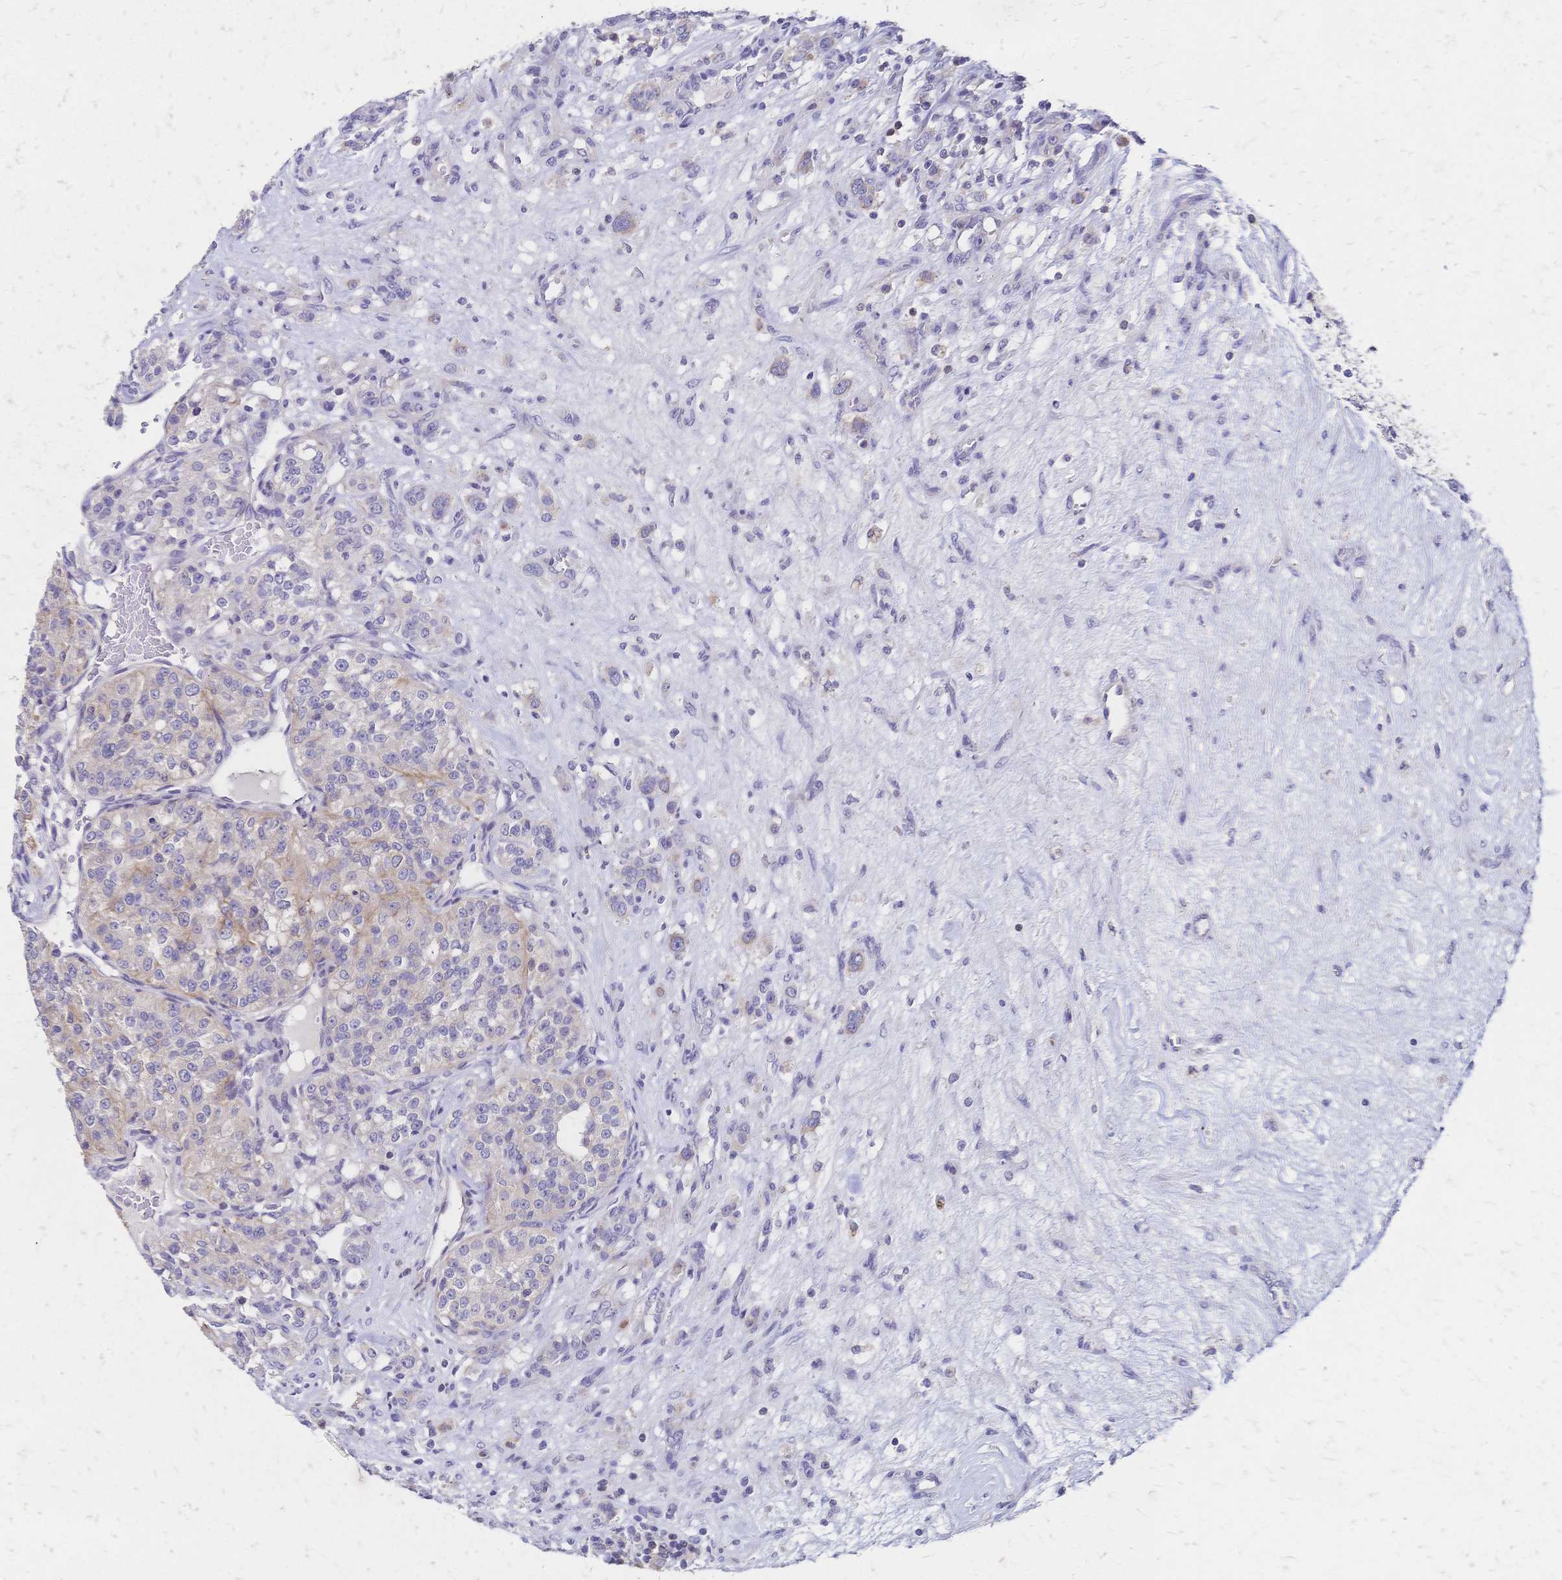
{"staining": {"intensity": "weak", "quantity": "25%-75%", "location": "cytoplasmic/membranous"}, "tissue": "renal cancer", "cell_type": "Tumor cells", "image_type": "cancer", "snomed": [{"axis": "morphology", "description": "Adenocarcinoma, NOS"}, {"axis": "topography", "description": "Kidney"}], "caption": "Immunohistochemistry (IHC) (DAB) staining of human adenocarcinoma (renal) reveals weak cytoplasmic/membranous protein positivity in about 25%-75% of tumor cells.", "gene": "DTNB", "patient": {"sex": "female", "age": 63}}